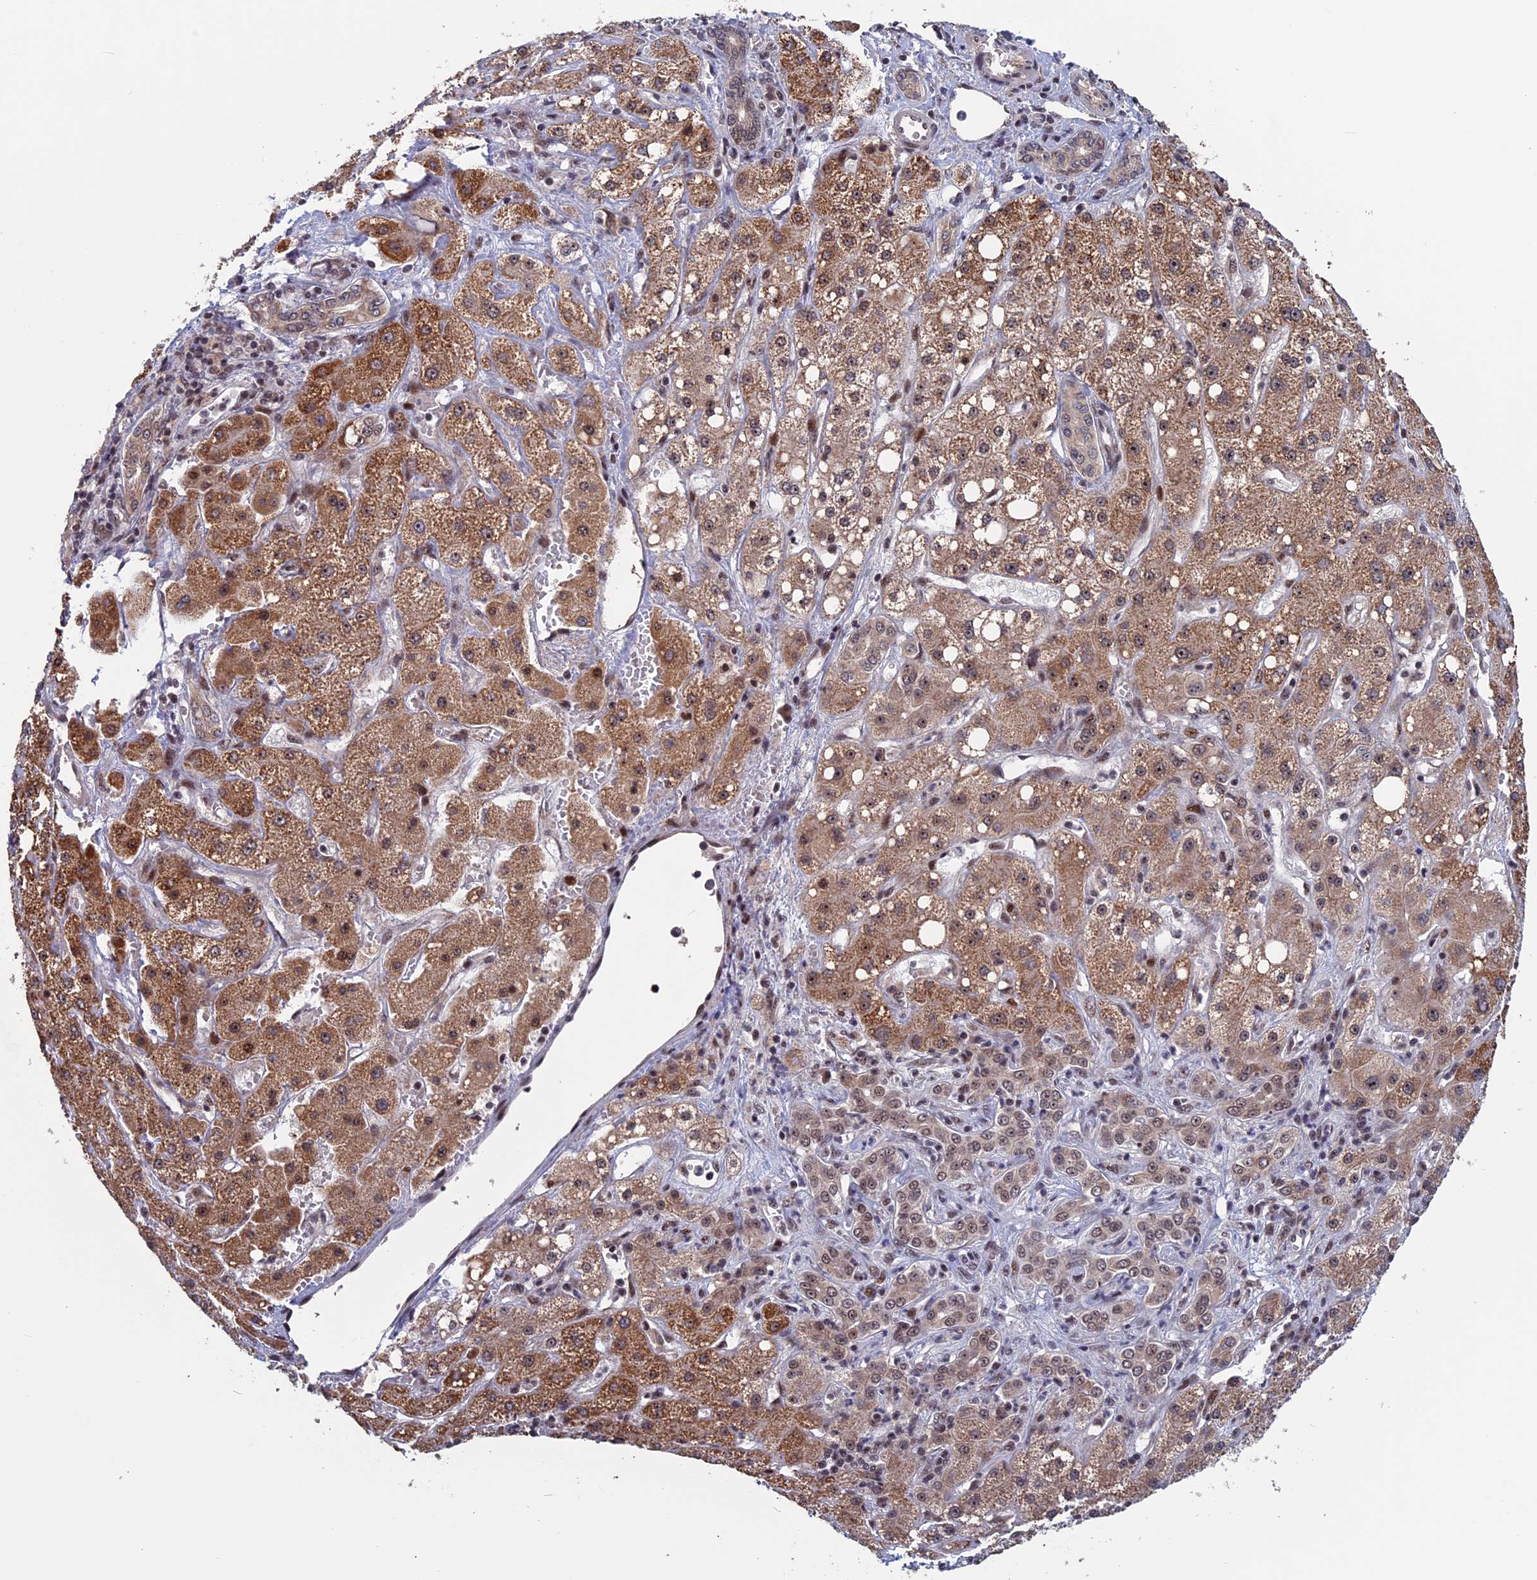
{"staining": {"intensity": "moderate", "quantity": "25%-75%", "location": "cytoplasmic/membranous"}, "tissue": "liver cancer", "cell_type": "Tumor cells", "image_type": "cancer", "snomed": [{"axis": "morphology", "description": "Carcinoma, Hepatocellular, NOS"}, {"axis": "topography", "description": "Liver"}], "caption": "Brown immunohistochemical staining in human hepatocellular carcinoma (liver) displays moderate cytoplasmic/membranous staining in approximately 25%-75% of tumor cells.", "gene": "CACTIN", "patient": {"sex": "male", "age": 80}}